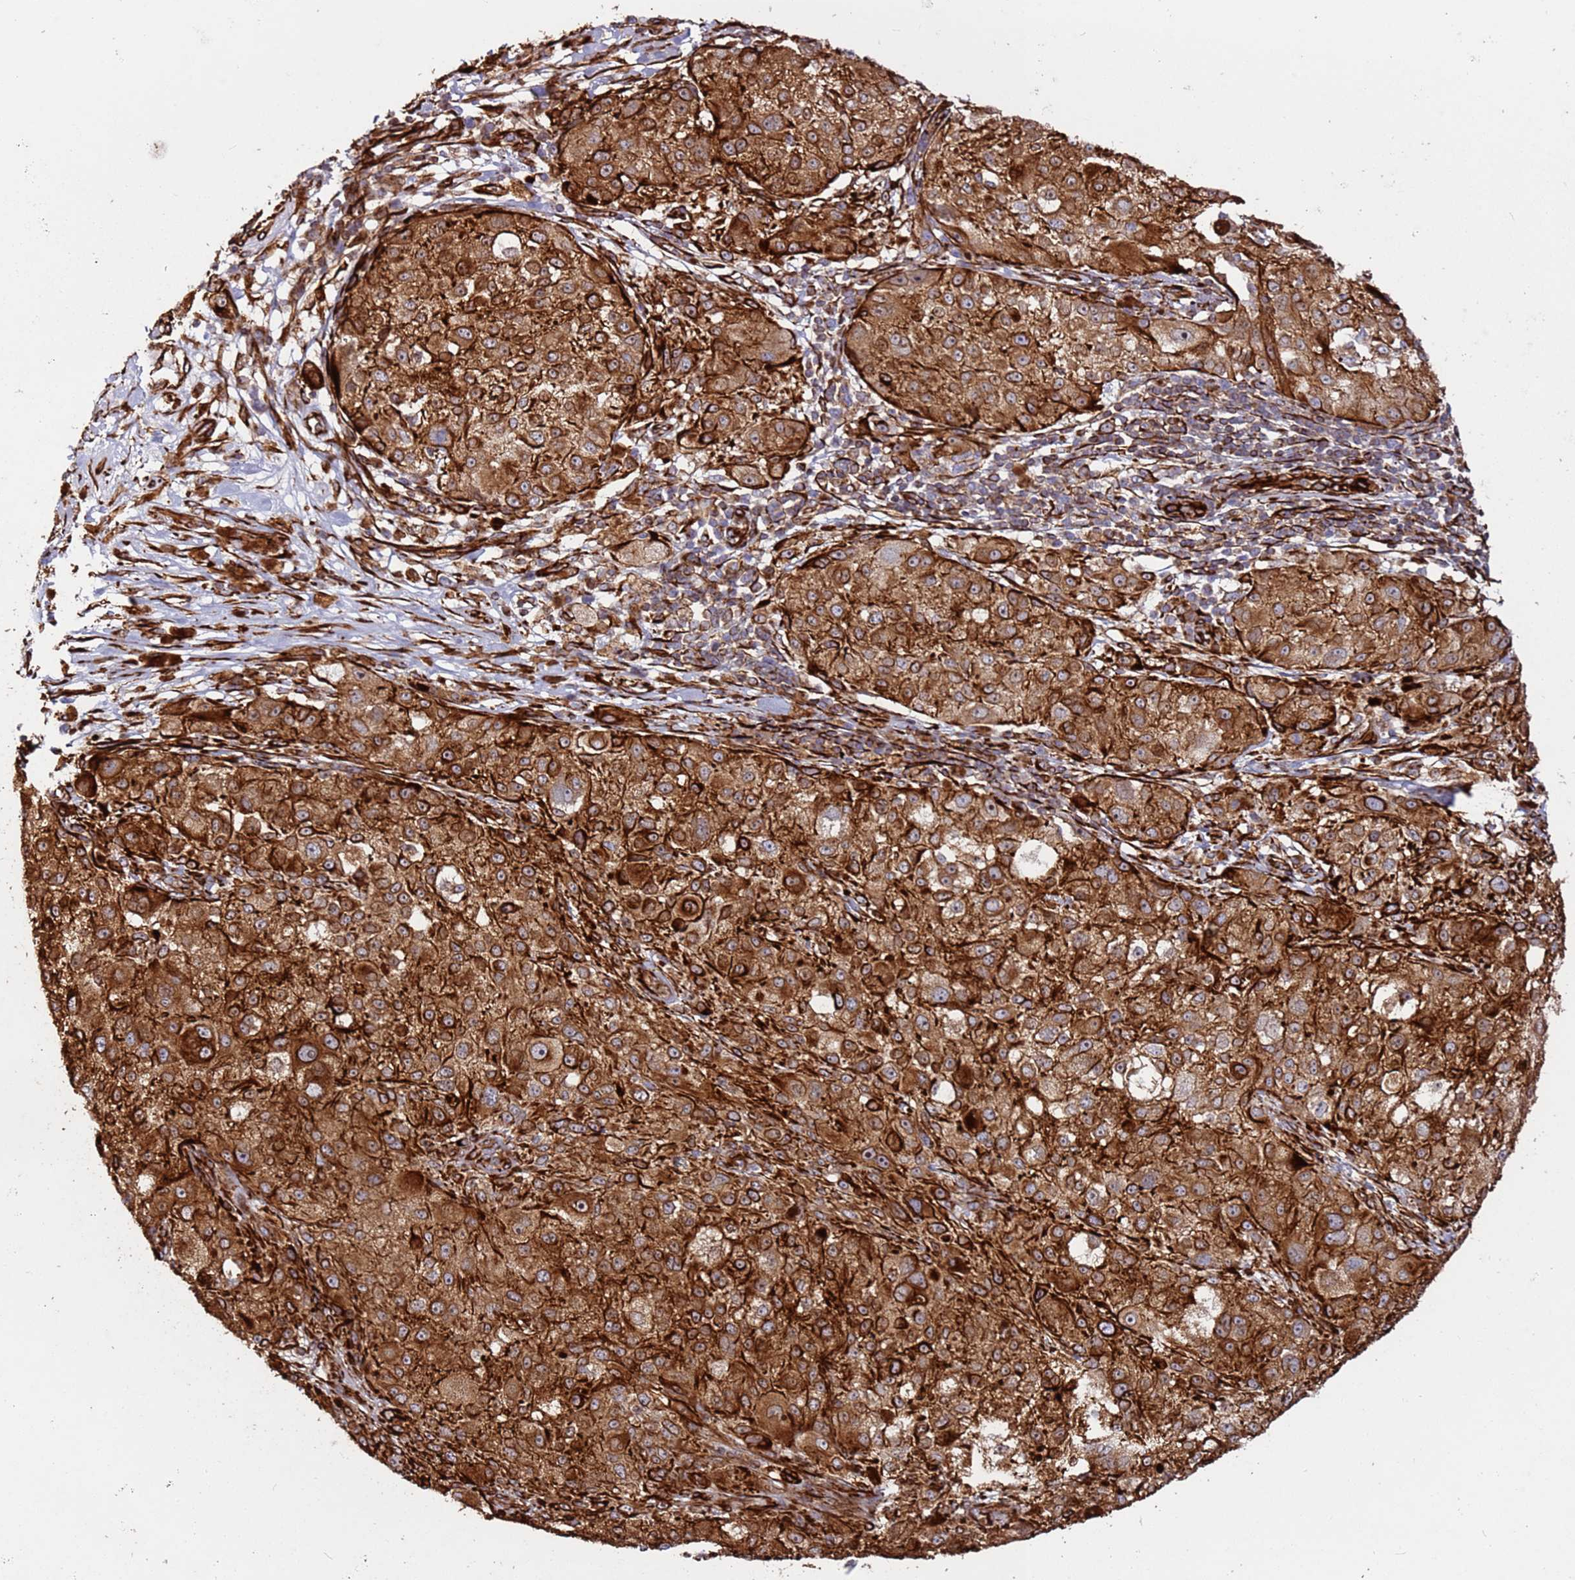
{"staining": {"intensity": "strong", "quantity": ">75%", "location": "cytoplasmic/membranous"}, "tissue": "melanoma", "cell_type": "Tumor cells", "image_type": "cancer", "snomed": [{"axis": "morphology", "description": "Necrosis, NOS"}, {"axis": "morphology", "description": "Malignant melanoma, NOS"}, {"axis": "topography", "description": "Skin"}], "caption": "Immunohistochemical staining of human malignant melanoma demonstrates high levels of strong cytoplasmic/membranous protein expression in approximately >75% of tumor cells. The protein is shown in brown color, while the nuclei are stained blue.", "gene": "MRGPRE", "patient": {"sex": "female", "age": 87}}